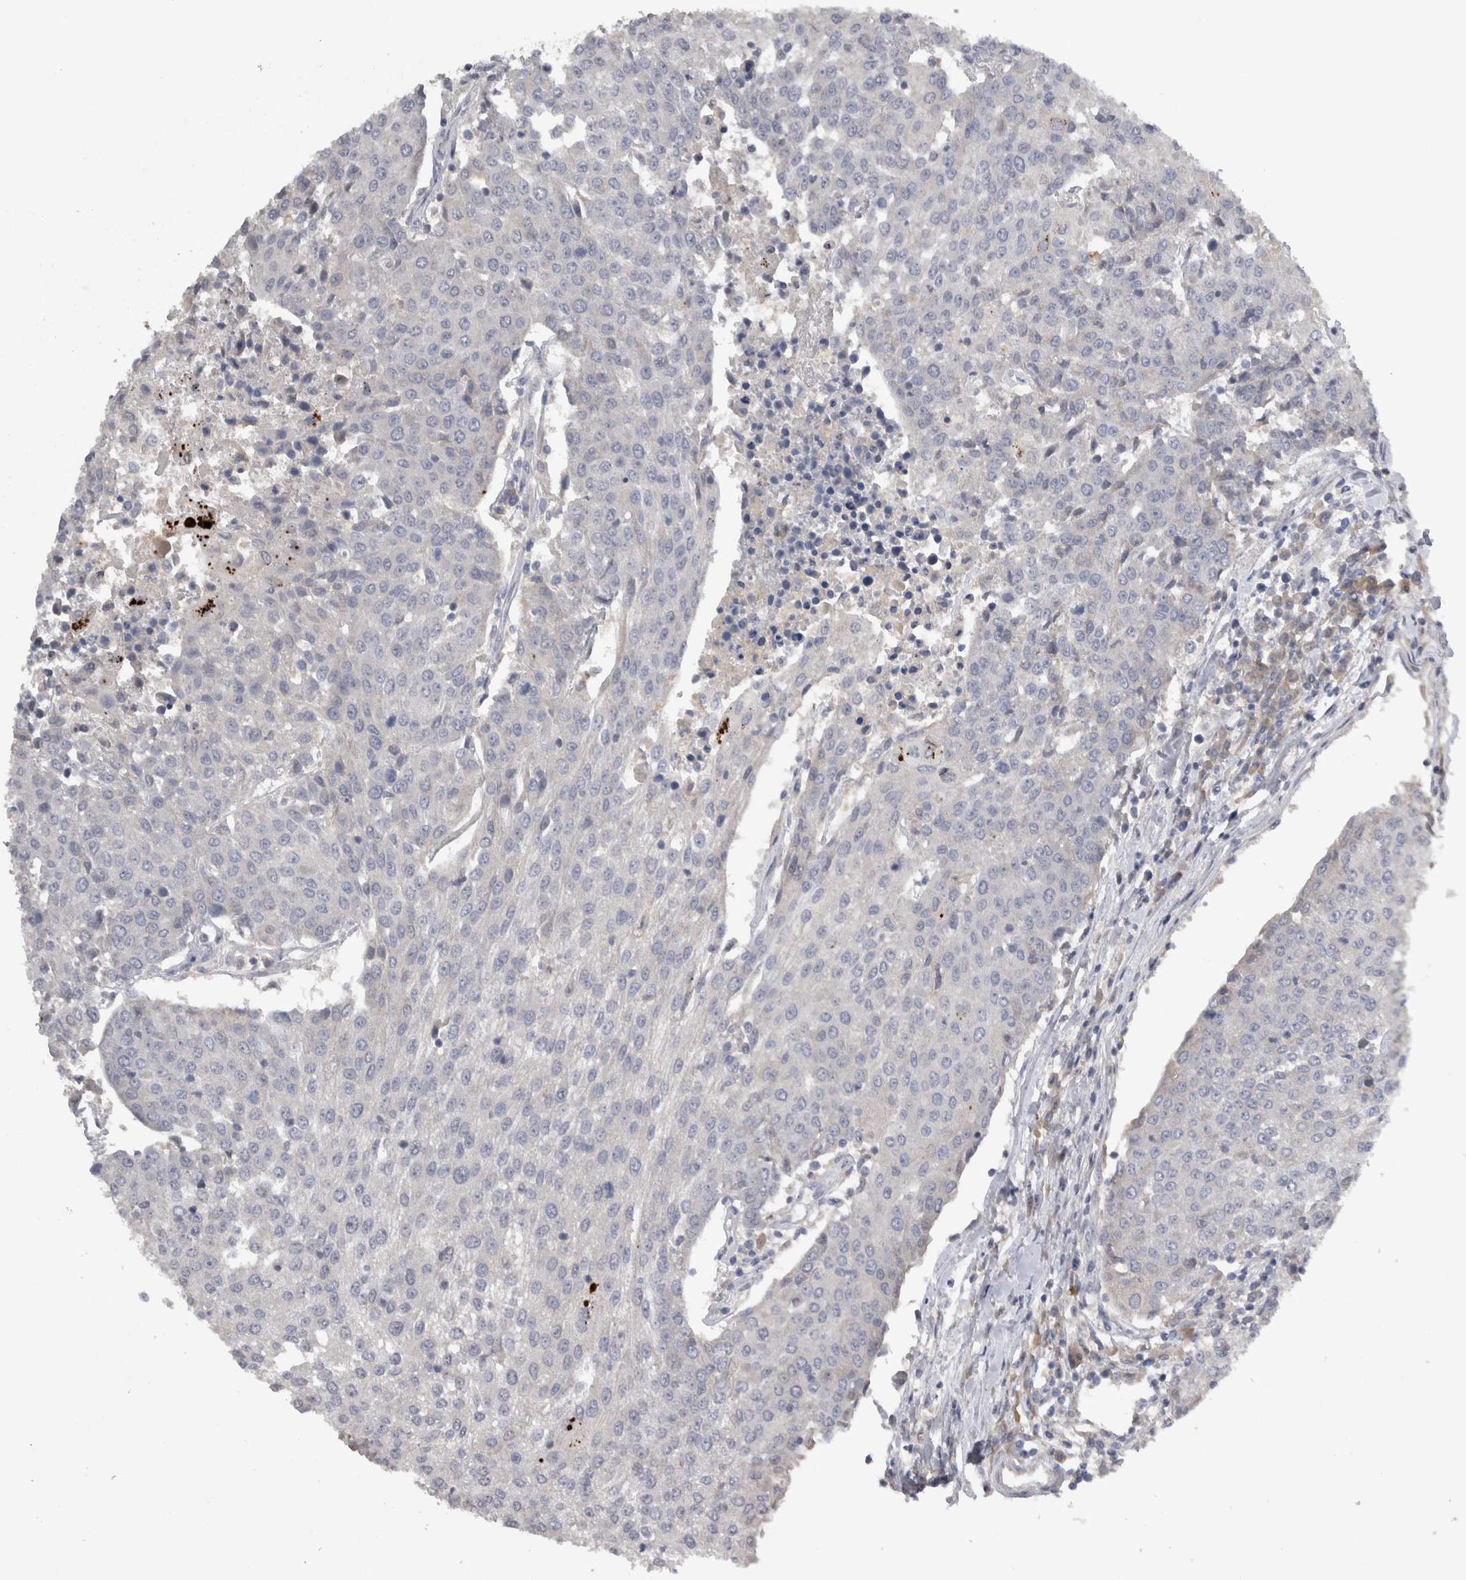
{"staining": {"intensity": "negative", "quantity": "none", "location": "none"}, "tissue": "urothelial cancer", "cell_type": "Tumor cells", "image_type": "cancer", "snomed": [{"axis": "morphology", "description": "Urothelial carcinoma, High grade"}, {"axis": "topography", "description": "Urinary bladder"}], "caption": "The immunohistochemistry histopathology image has no significant positivity in tumor cells of urothelial cancer tissue. Brightfield microscopy of IHC stained with DAB (brown) and hematoxylin (blue), captured at high magnification.", "gene": "SLC22A11", "patient": {"sex": "female", "age": 85}}